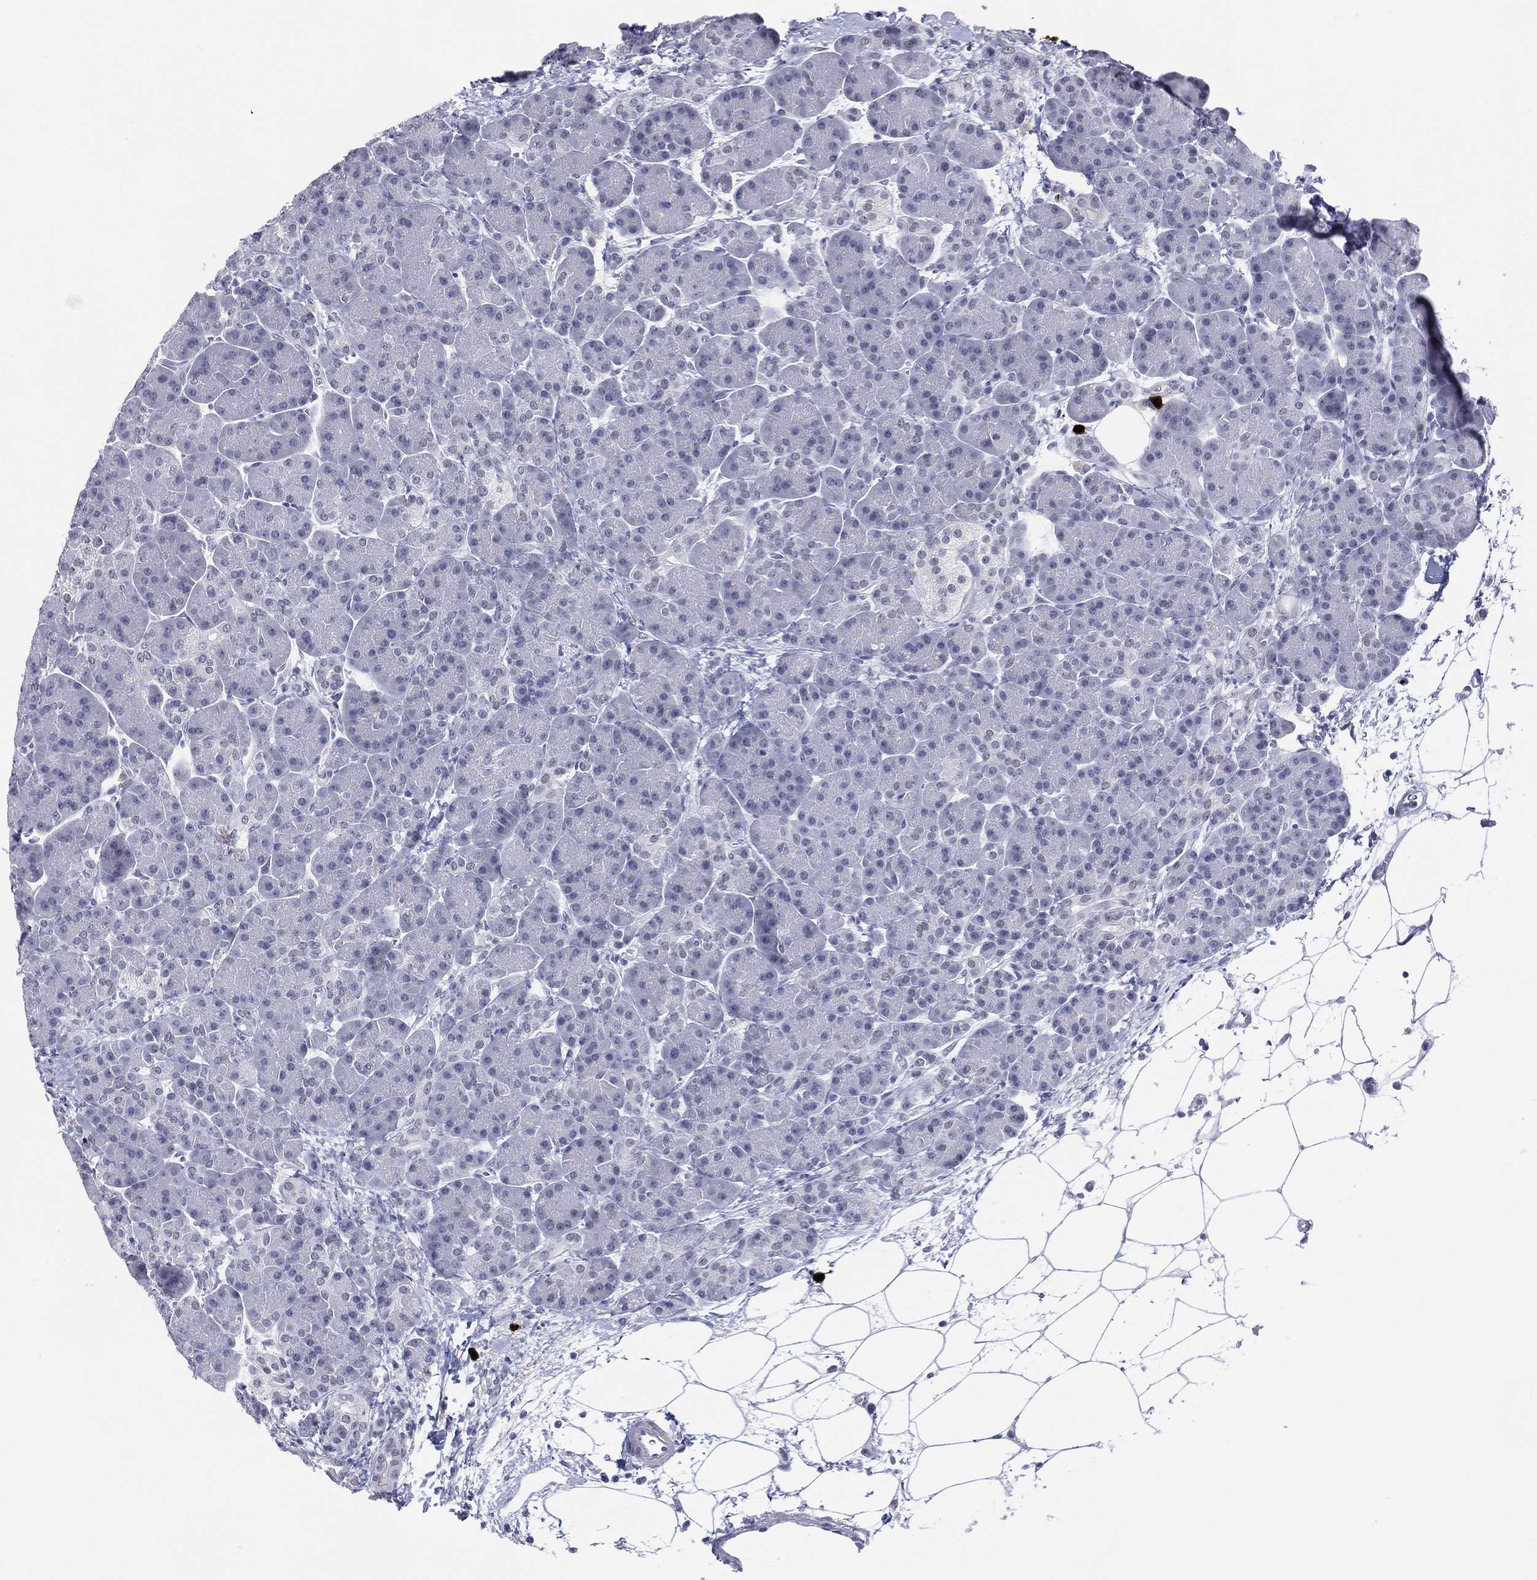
{"staining": {"intensity": "negative", "quantity": "none", "location": "none"}, "tissue": "pancreas", "cell_type": "Exocrine glandular cells", "image_type": "normal", "snomed": [{"axis": "morphology", "description": "Normal tissue, NOS"}, {"axis": "topography", "description": "Pancreas"}], "caption": "The image shows no significant positivity in exocrine glandular cells of pancreas. (Stains: DAB (3,3'-diaminobenzidine) immunohistochemistry with hematoxylin counter stain, Microscopy: brightfield microscopy at high magnification).", "gene": "CFAP58", "patient": {"sex": "female", "age": 63}}